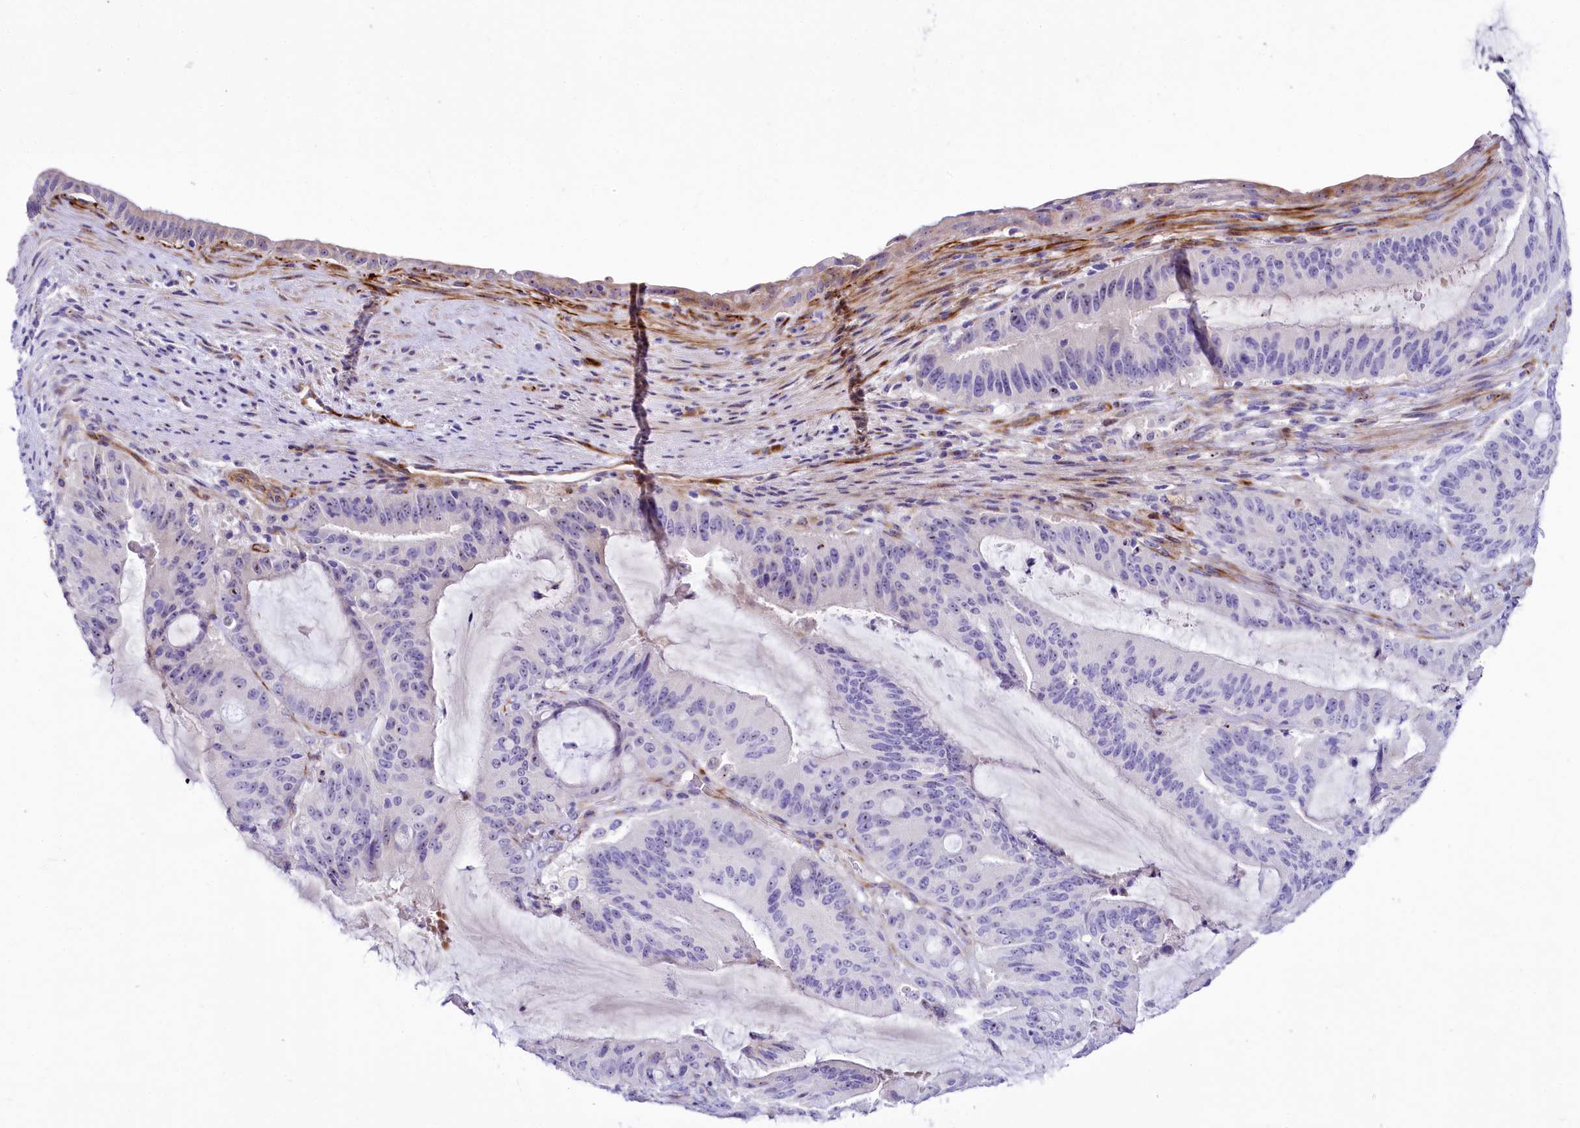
{"staining": {"intensity": "negative", "quantity": "none", "location": "none"}, "tissue": "liver cancer", "cell_type": "Tumor cells", "image_type": "cancer", "snomed": [{"axis": "morphology", "description": "Normal tissue, NOS"}, {"axis": "morphology", "description": "Cholangiocarcinoma"}, {"axis": "topography", "description": "Liver"}, {"axis": "topography", "description": "Peripheral nerve tissue"}], "caption": "A high-resolution histopathology image shows immunohistochemistry staining of cholangiocarcinoma (liver), which displays no significant expression in tumor cells. Brightfield microscopy of immunohistochemistry stained with DAB (brown) and hematoxylin (blue), captured at high magnification.", "gene": "SH3TC2", "patient": {"sex": "female", "age": 73}}